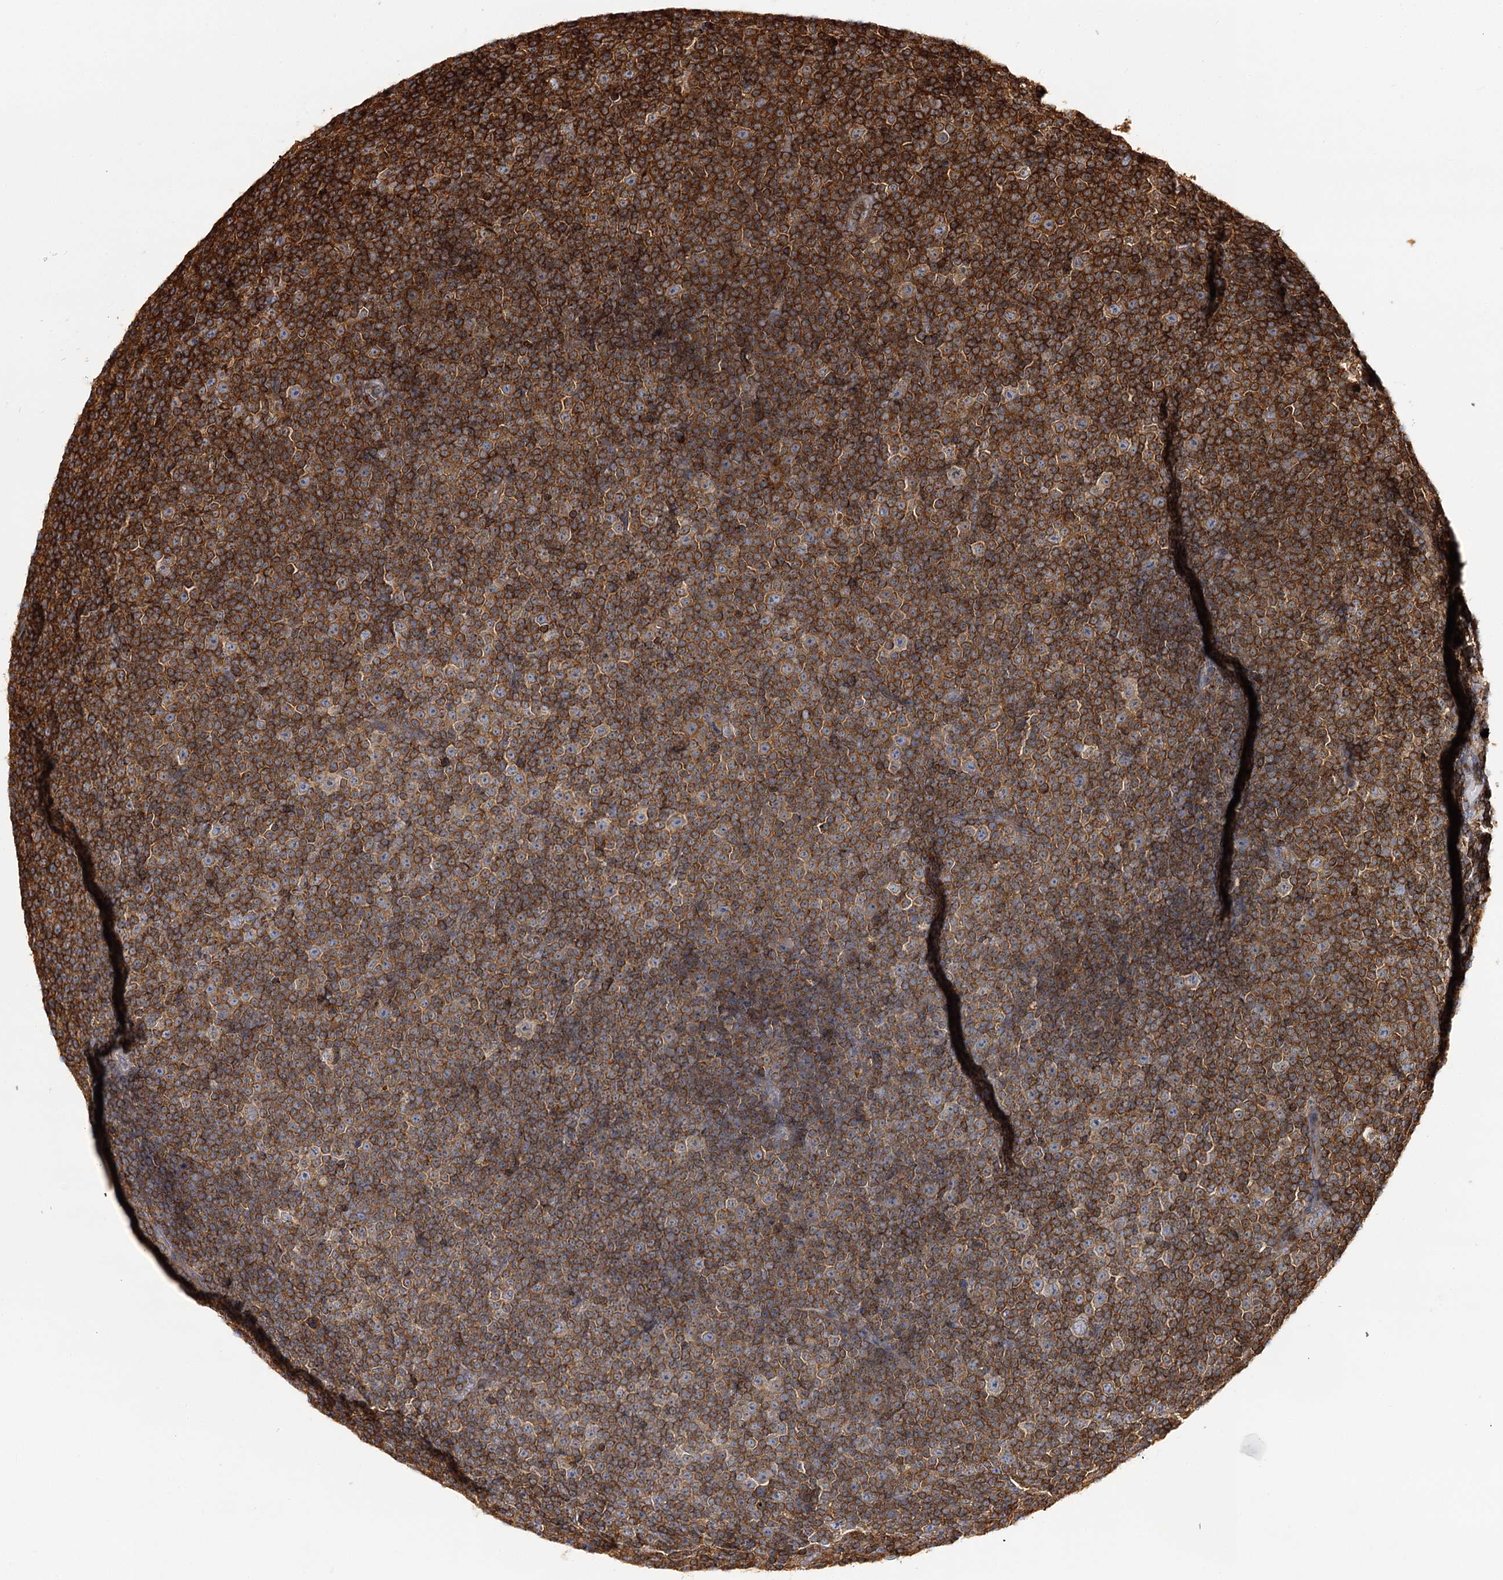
{"staining": {"intensity": "moderate", "quantity": ">75%", "location": "cytoplasmic/membranous"}, "tissue": "lymphoma", "cell_type": "Tumor cells", "image_type": "cancer", "snomed": [{"axis": "morphology", "description": "Malignant lymphoma, non-Hodgkin's type, Low grade"}, {"axis": "topography", "description": "Lymph node"}], "caption": "This image shows IHC staining of lymphoma, with medium moderate cytoplasmic/membranous positivity in about >75% of tumor cells.", "gene": "SEC24B", "patient": {"sex": "female", "age": 67}}